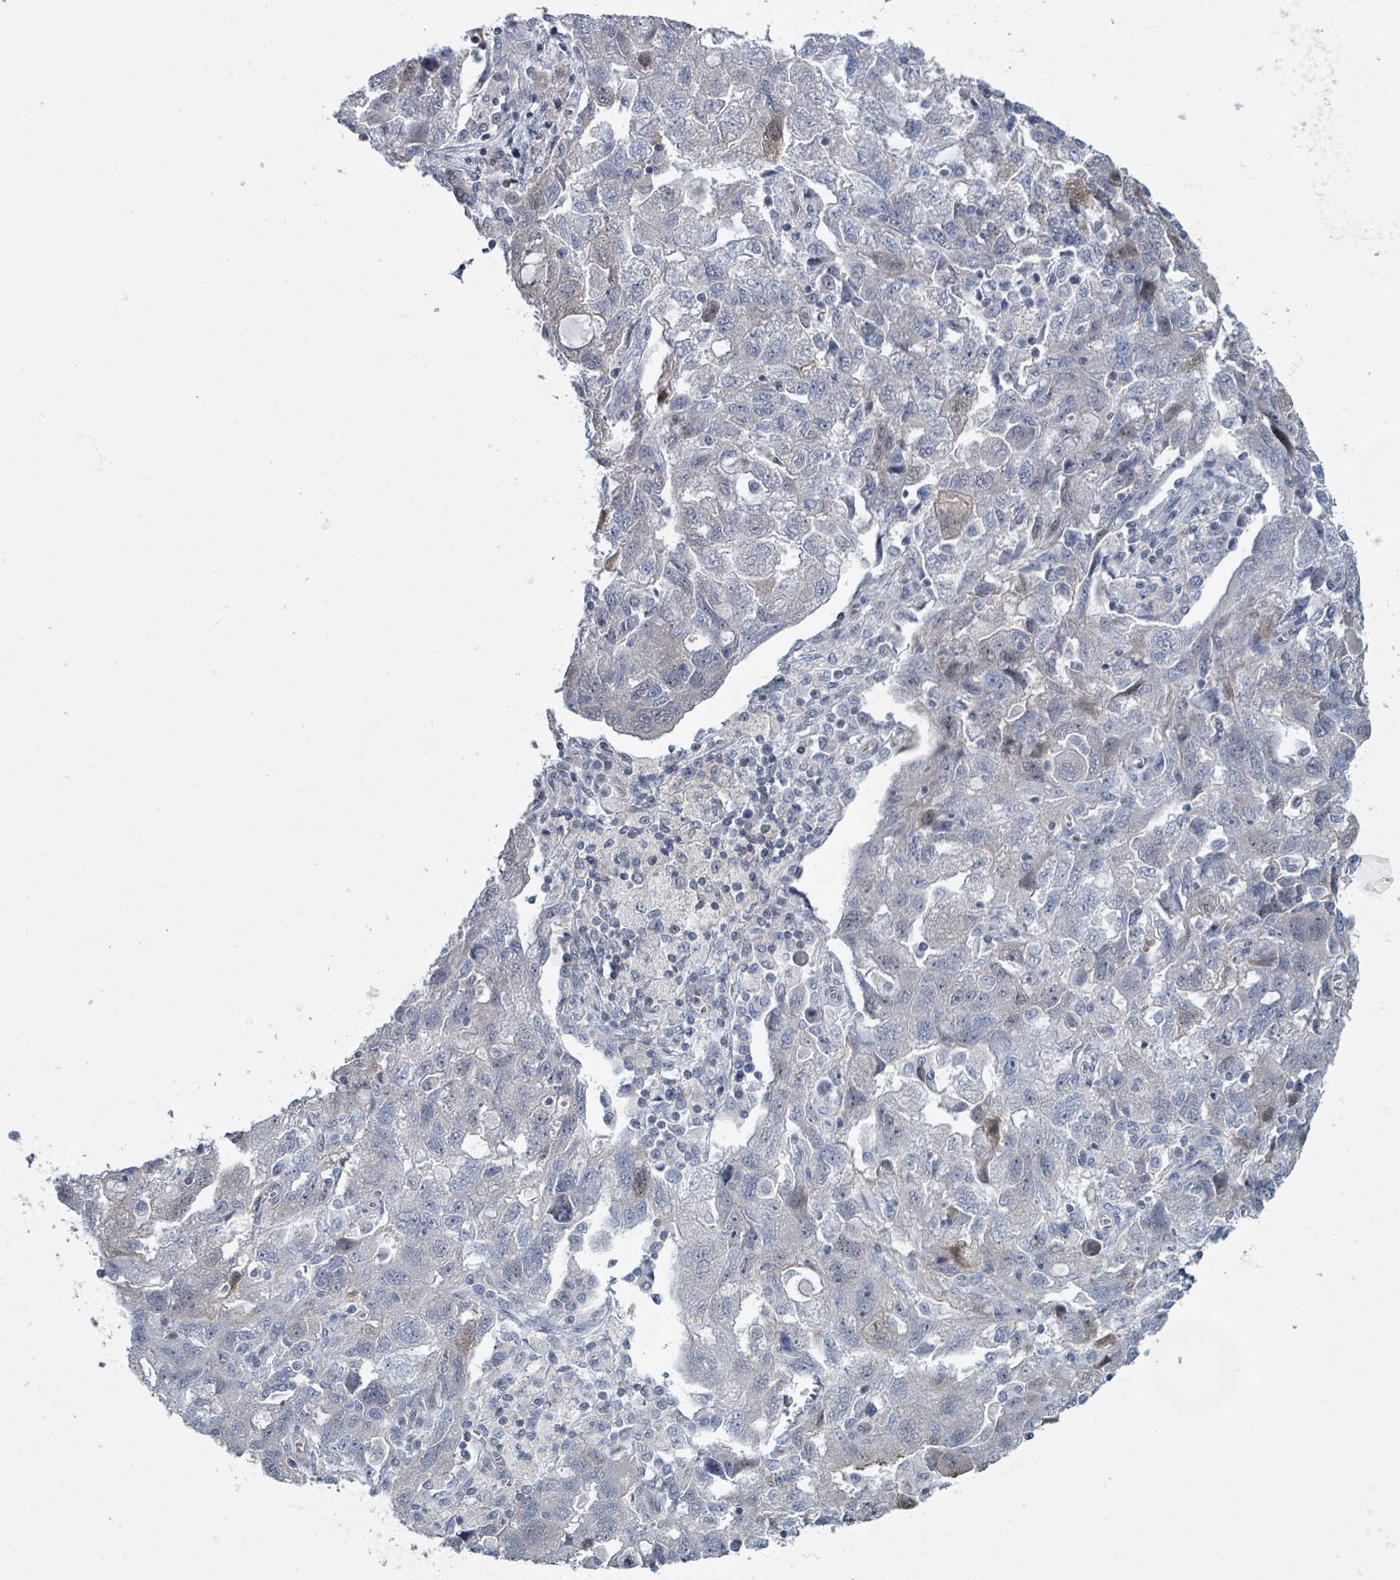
{"staining": {"intensity": "negative", "quantity": "none", "location": "none"}, "tissue": "ovarian cancer", "cell_type": "Tumor cells", "image_type": "cancer", "snomed": [{"axis": "morphology", "description": "Carcinoma, NOS"}, {"axis": "morphology", "description": "Cystadenocarcinoma, serous, NOS"}, {"axis": "topography", "description": "Ovary"}], "caption": "There is no significant staining in tumor cells of ovarian cancer.", "gene": "SLC25A45", "patient": {"sex": "female", "age": 69}}